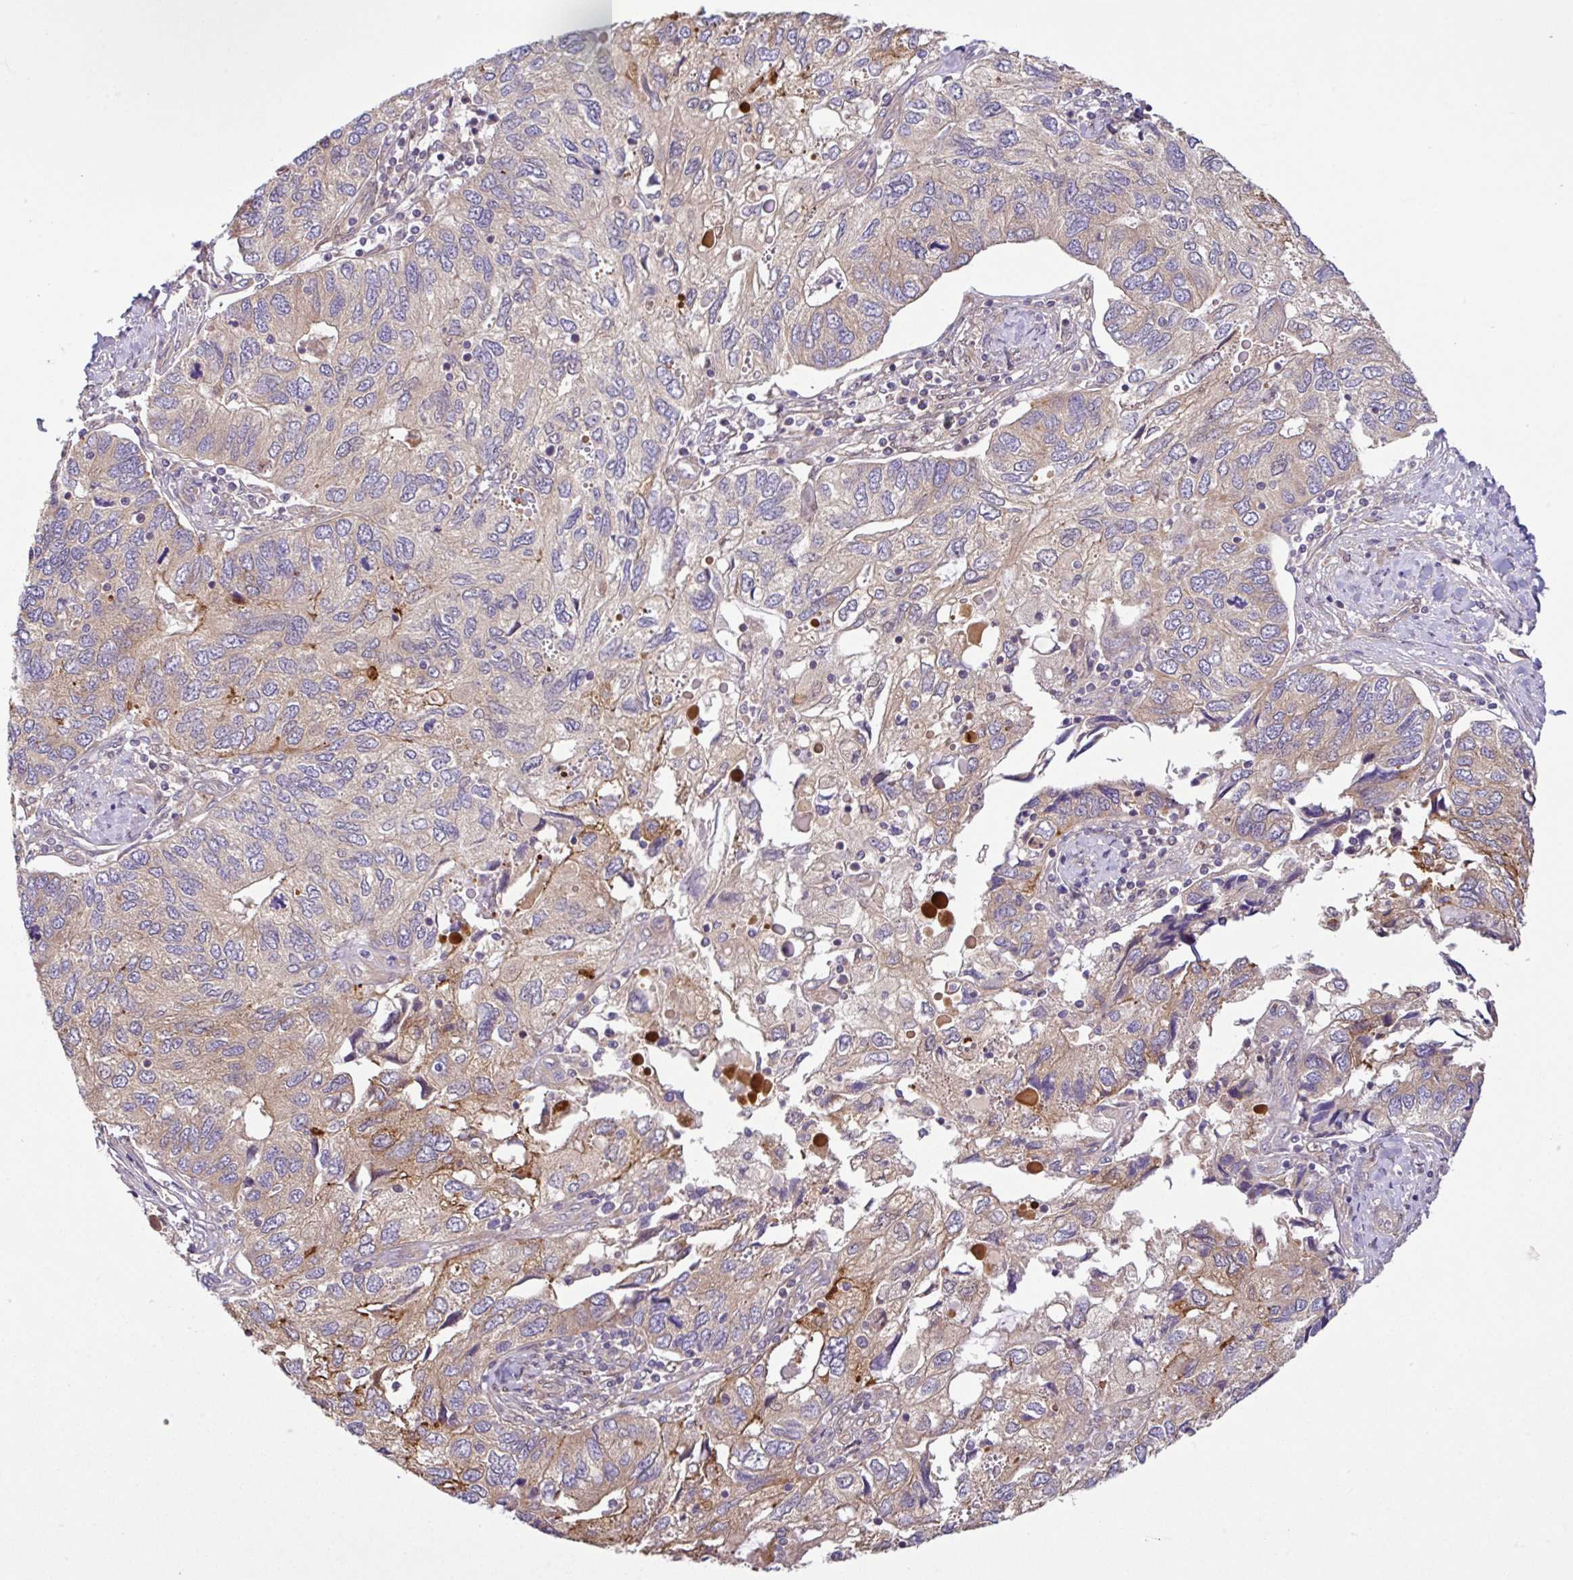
{"staining": {"intensity": "moderate", "quantity": "<25%", "location": "cytoplasmic/membranous"}, "tissue": "endometrial cancer", "cell_type": "Tumor cells", "image_type": "cancer", "snomed": [{"axis": "morphology", "description": "Carcinoma, NOS"}, {"axis": "topography", "description": "Uterus"}], "caption": "Immunohistochemical staining of carcinoma (endometrial) demonstrates moderate cytoplasmic/membranous protein positivity in approximately <25% of tumor cells.", "gene": "UBE4A", "patient": {"sex": "female", "age": 76}}